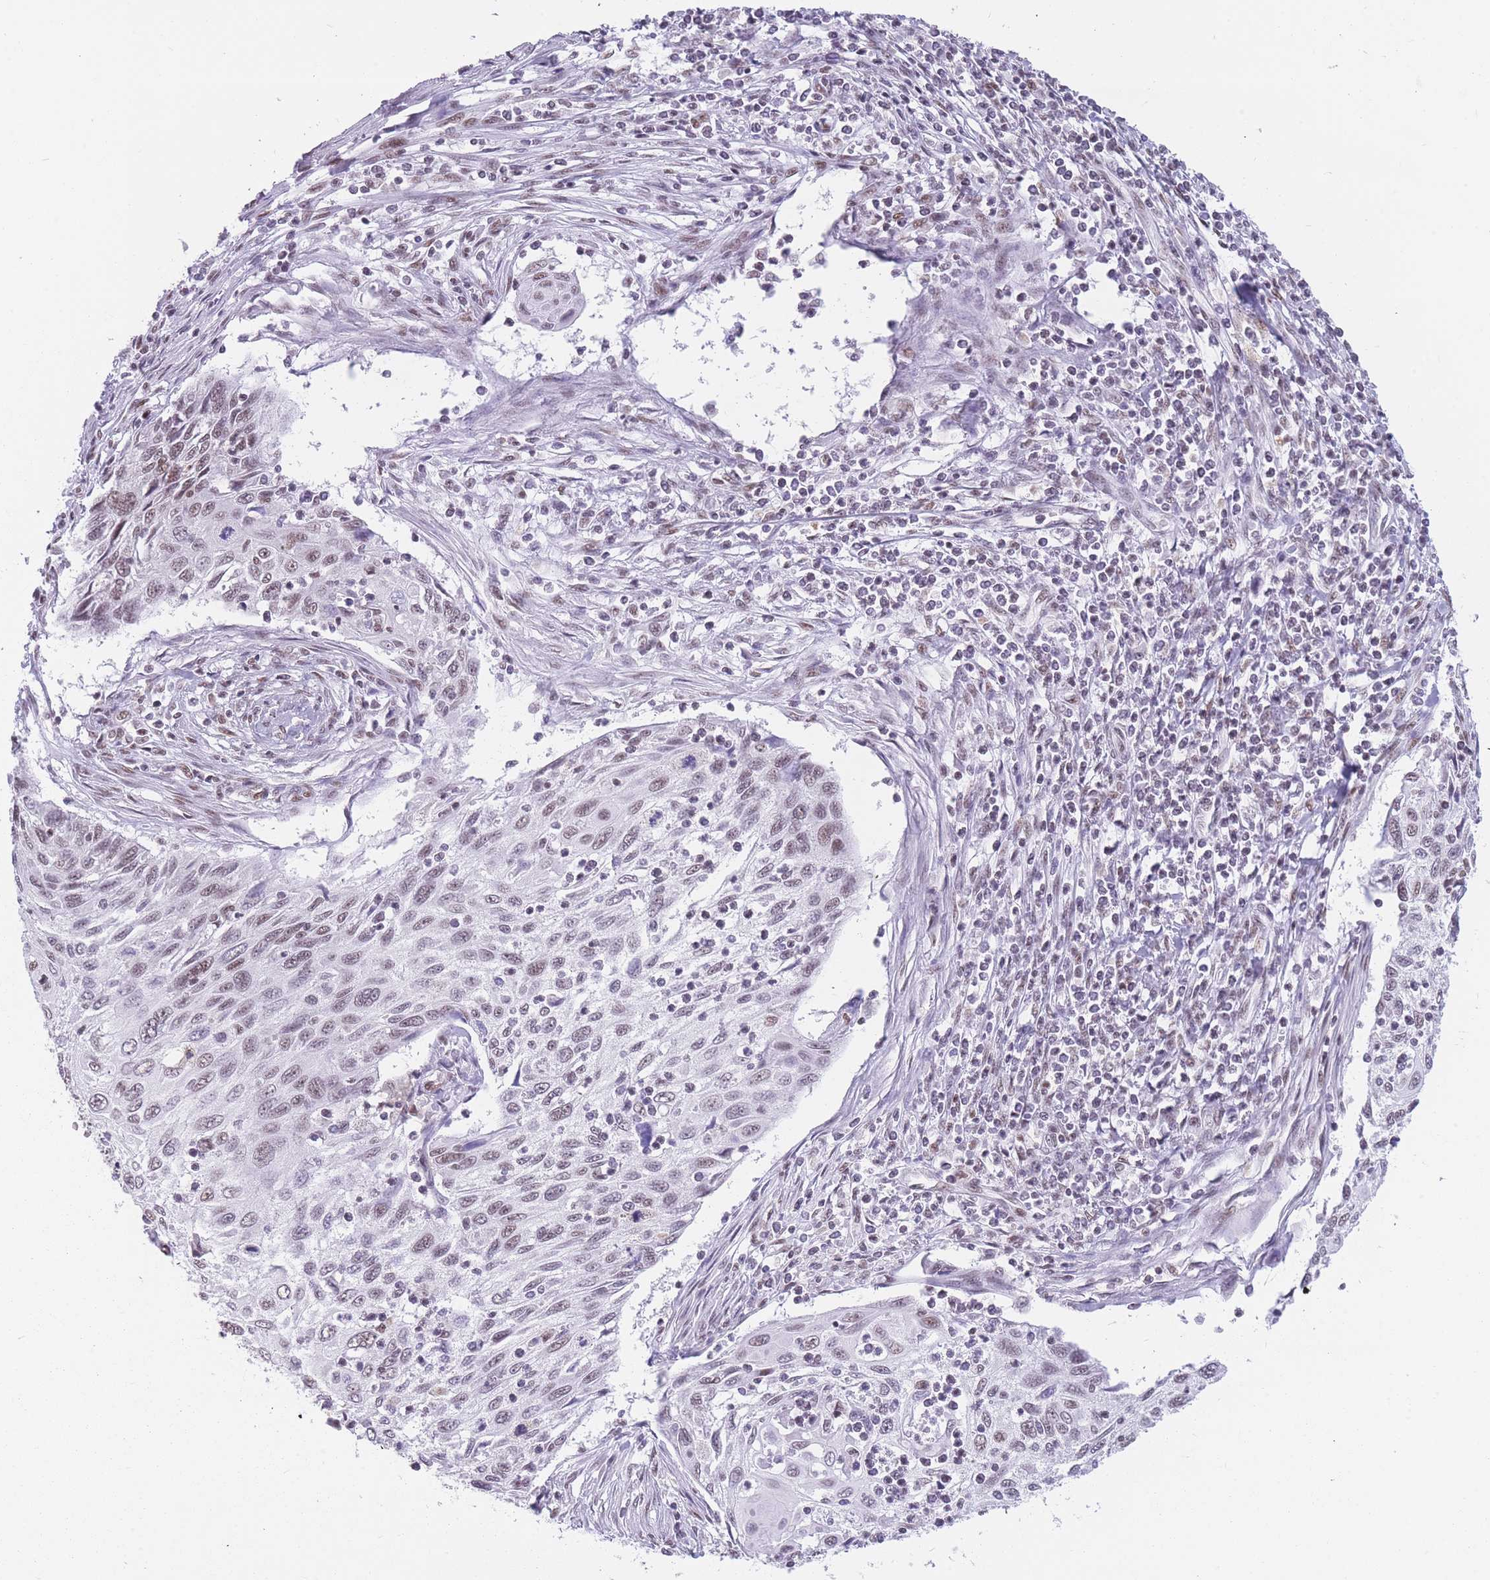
{"staining": {"intensity": "weak", "quantity": "25%-75%", "location": "nuclear"}, "tissue": "cervical cancer", "cell_type": "Tumor cells", "image_type": "cancer", "snomed": [{"axis": "morphology", "description": "Squamous cell carcinoma, NOS"}, {"axis": "topography", "description": "Cervix"}], "caption": "Approximately 25%-75% of tumor cells in human cervical cancer (squamous cell carcinoma) show weak nuclear protein expression as visualized by brown immunohistochemical staining.", "gene": "HNRNPUL1", "patient": {"sex": "female", "age": 70}}